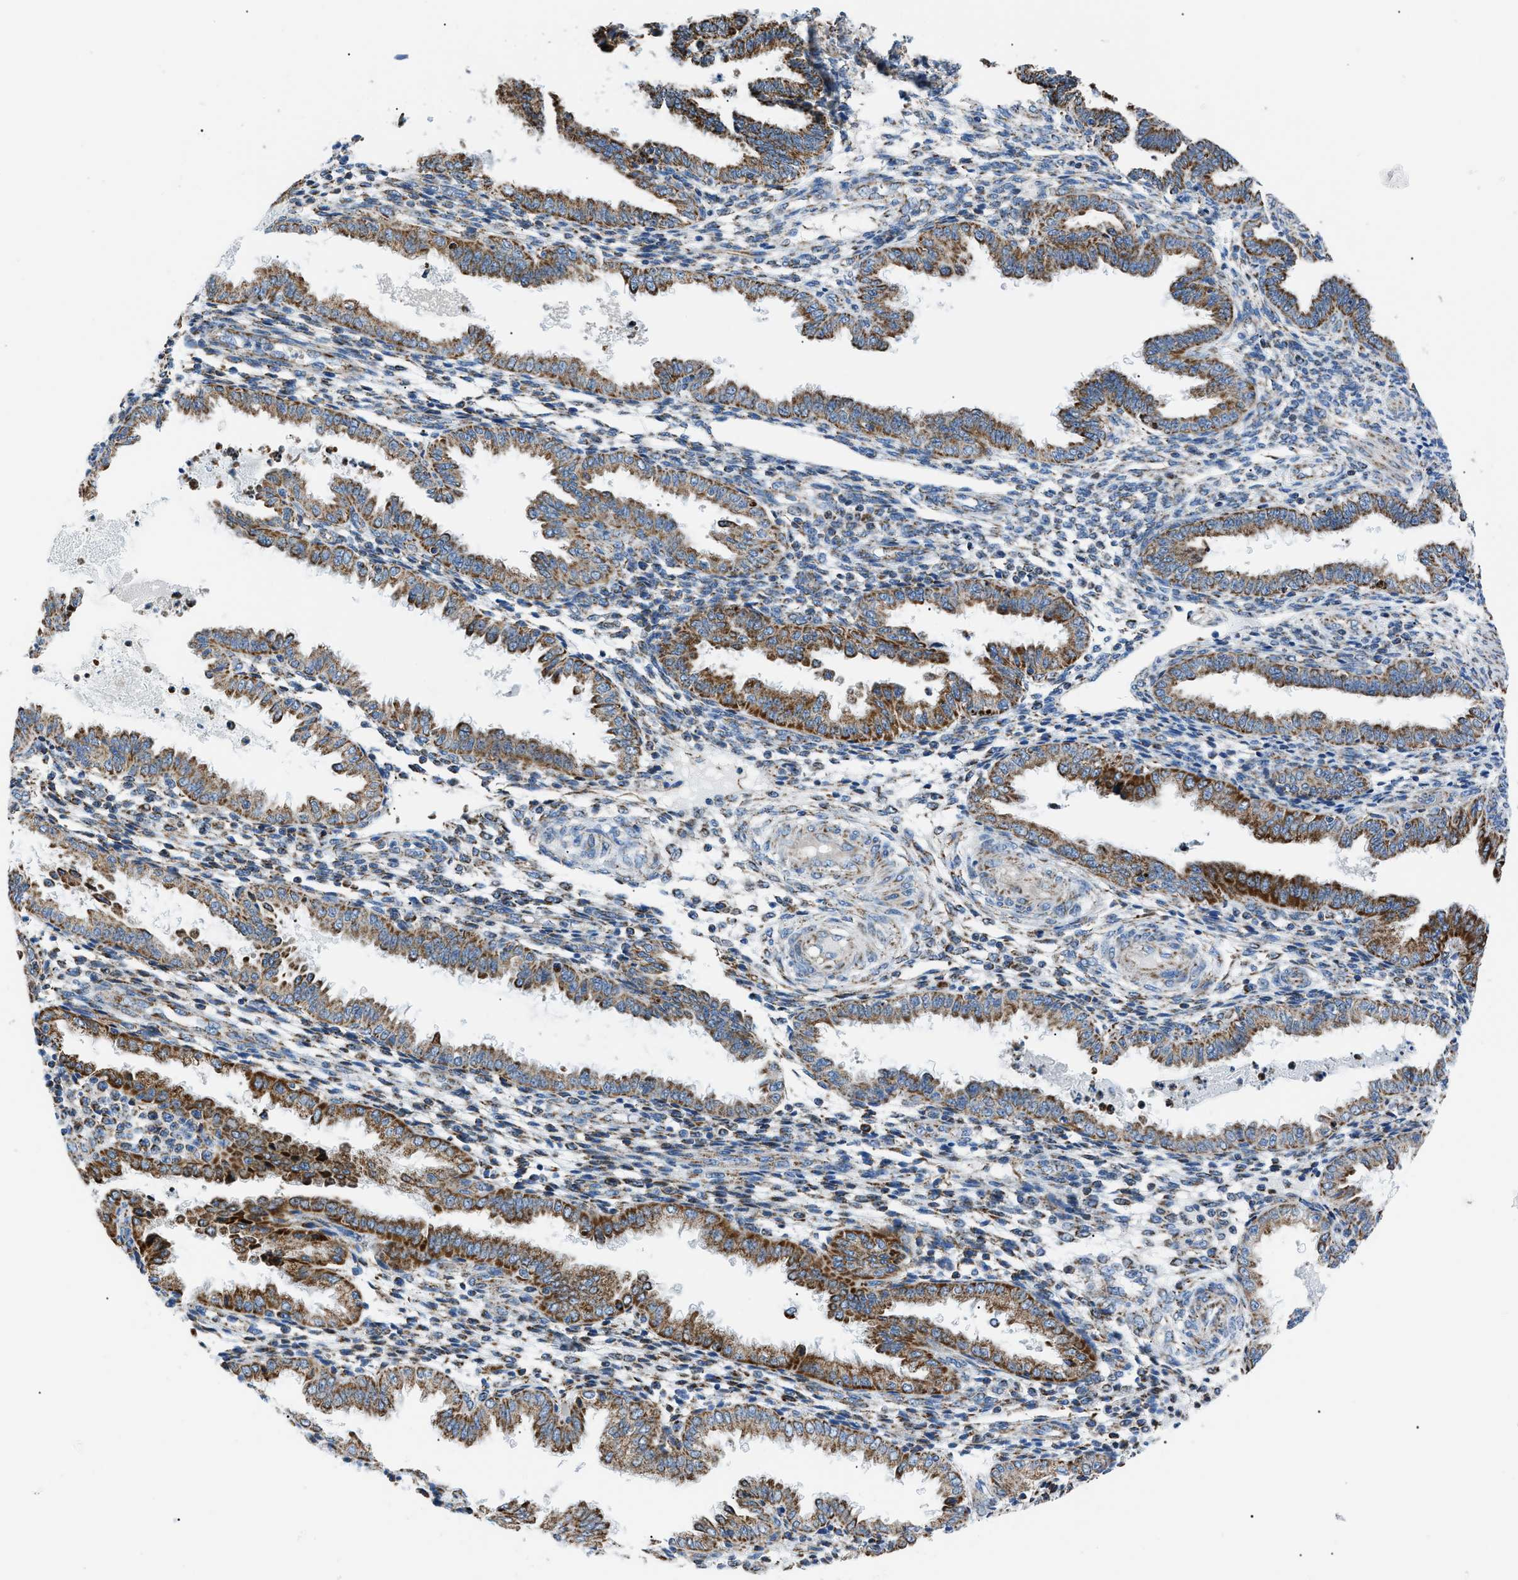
{"staining": {"intensity": "moderate", "quantity": "25%-75%", "location": "cytoplasmic/membranous"}, "tissue": "endometrium", "cell_type": "Cells in endometrial stroma", "image_type": "normal", "snomed": [{"axis": "morphology", "description": "Normal tissue, NOS"}, {"axis": "topography", "description": "Endometrium"}], "caption": "Human endometrium stained with a brown dye reveals moderate cytoplasmic/membranous positive expression in about 25%-75% of cells in endometrial stroma.", "gene": "PHB2", "patient": {"sex": "female", "age": 33}}